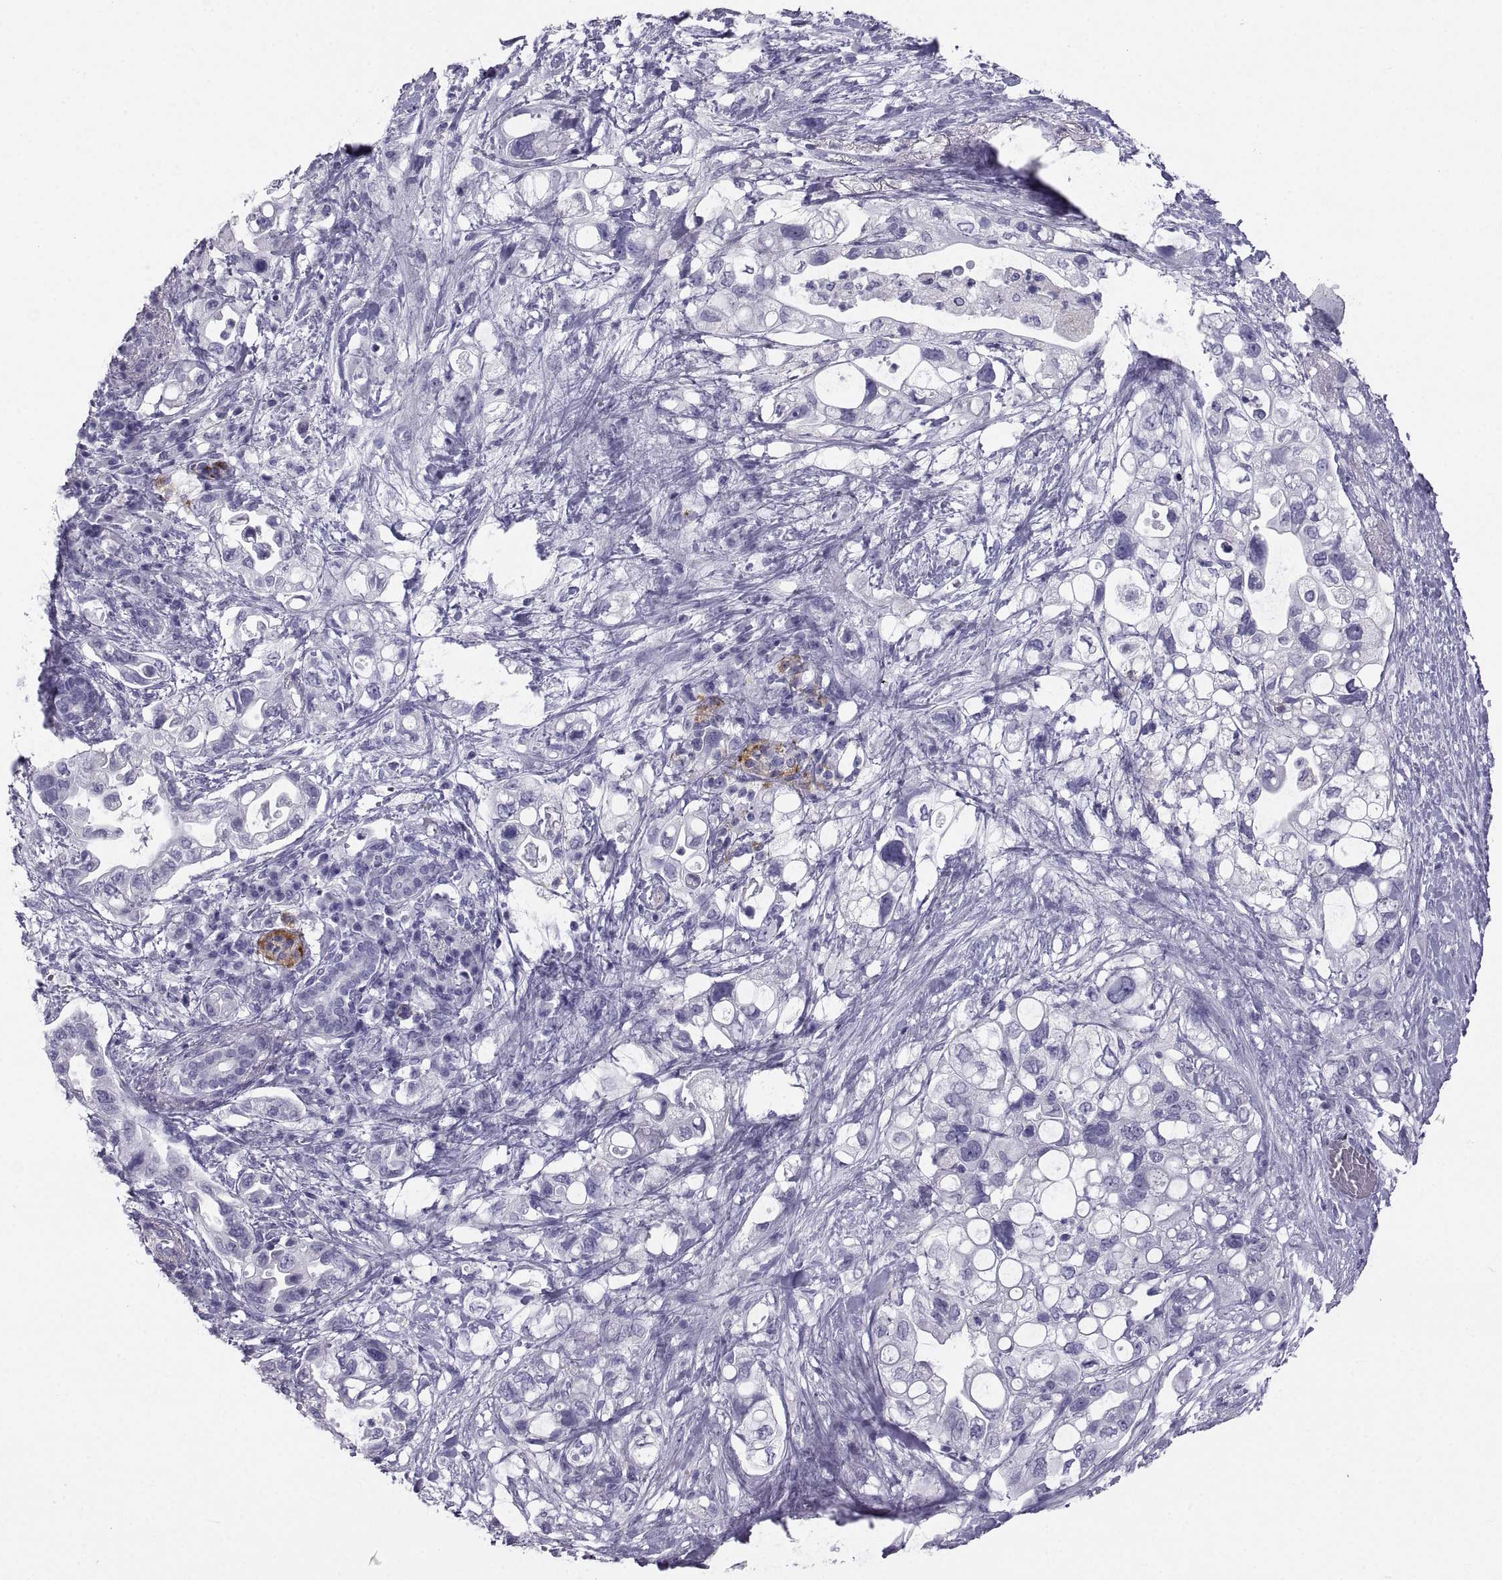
{"staining": {"intensity": "negative", "quantity": "none", "location": "none"}, "tissue": "pancreatic cancer", "cell_type": "Tumor cells", "image_type": "cancer", "snomed": [{"axis": "morphology", "description": "Adenocarcinoma, NOS"}, {"axis": "topography", "description": "Pancreas"}], "caption": "Immunohistochemistry (IHC) image of human pancreatic cancer stained for a protein (brown), which shows no expression in tumor cells.", "gene": "PCSK1N", "patient": {"sex": "female", "age": 72}}